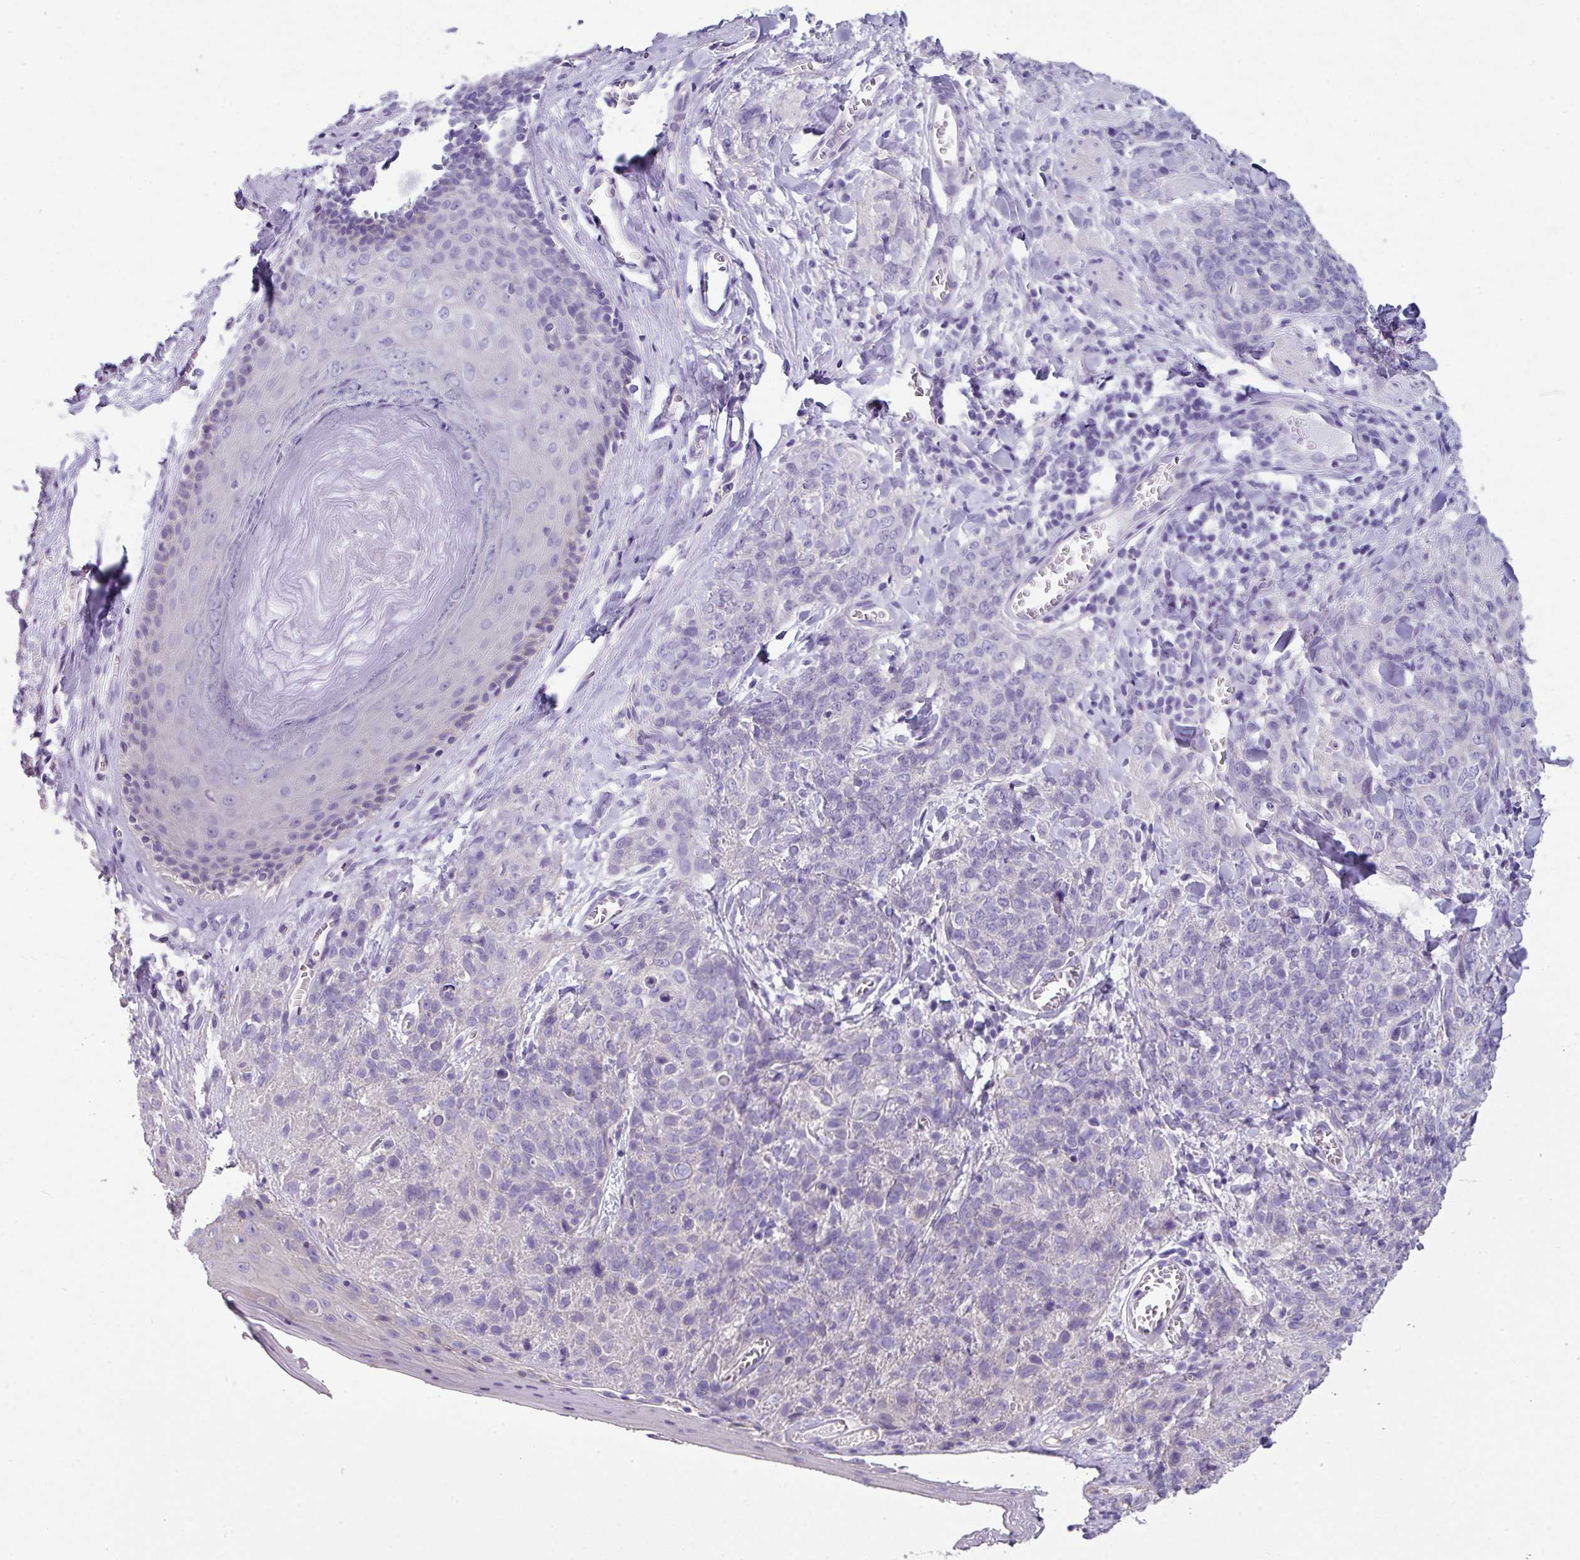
{"staining": {"intensity": "negative", "quantity": "none", "location": "none"}, "tissue": "skin cancer", "cell_type": "Tumor cells", "image_type": "cancer", "snomed": [{"axis": "morphology", "description": "Squamous cell carcinoma, NOS"}, {"axis": "topography", "description": "Skin"}, {"axis": "topography", "description": "Vulva"}], "caption": "Tumor cells are negative for protein expression in human squamous cell carcinoma (skin).", "gene": "PALS2", "patient": {"sex": "female", "age": 85}}